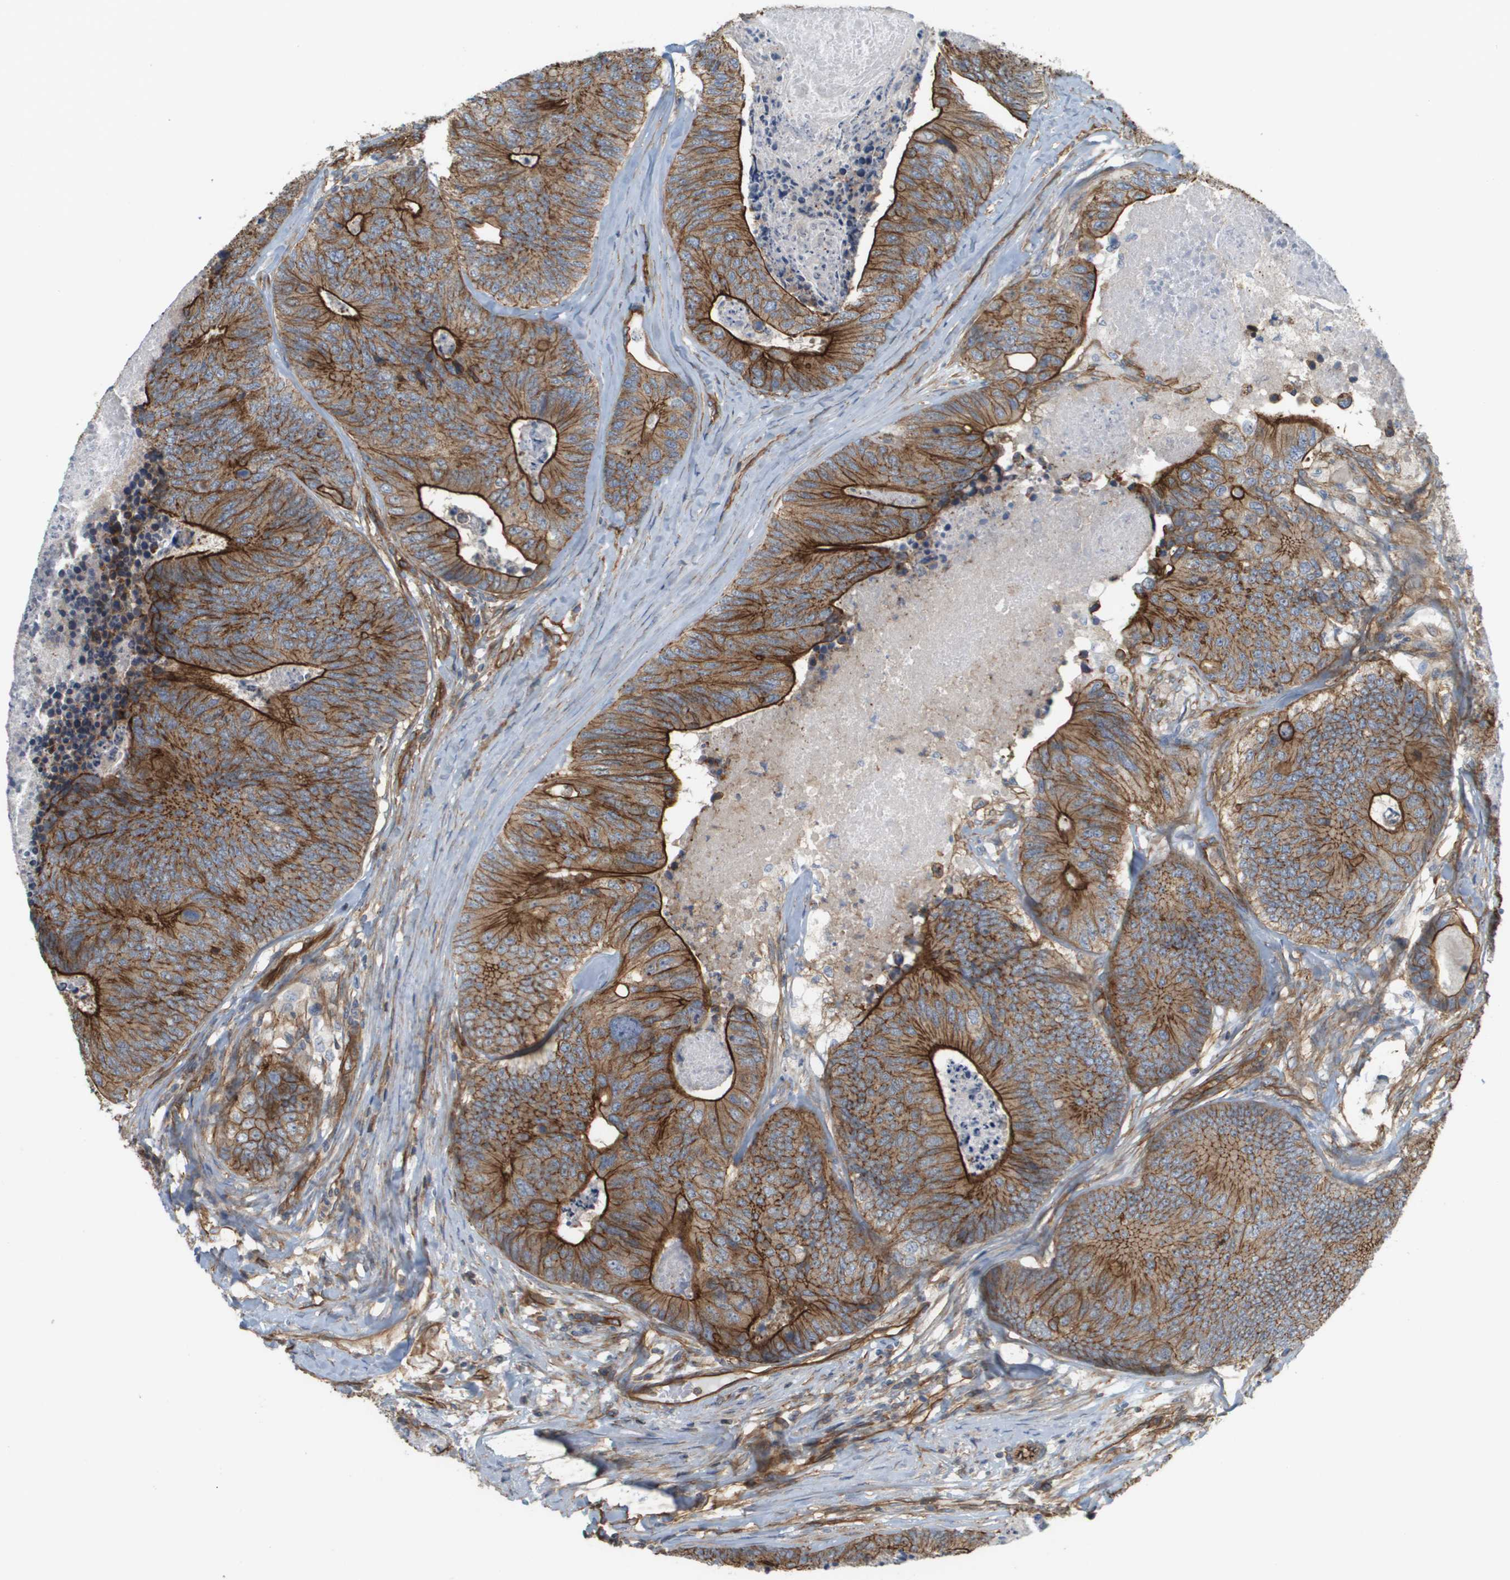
{"staining": {"intensity": "strong", "quantity": ">75%", "location": "cytoplasmic/membranous"}, "tissue": "colorectal cancer", "cell_type": "Tumor cells", "image_type": "cancer", "snomed": [{"axis": "morphology", "description": "Adenocarcinoma, NOS"}, {"axis": "topography", "description": "Colon"}], "caption": "Immunohistochemistry (IHC) (DAB) staining of human adenocarcinoma (colorectal) displays strong cytoplasmic/membranous protein staining in approximately >75% of tumor cells.", "gene": "SGMS2", "patient": {"sex": "female", "age": 57}}